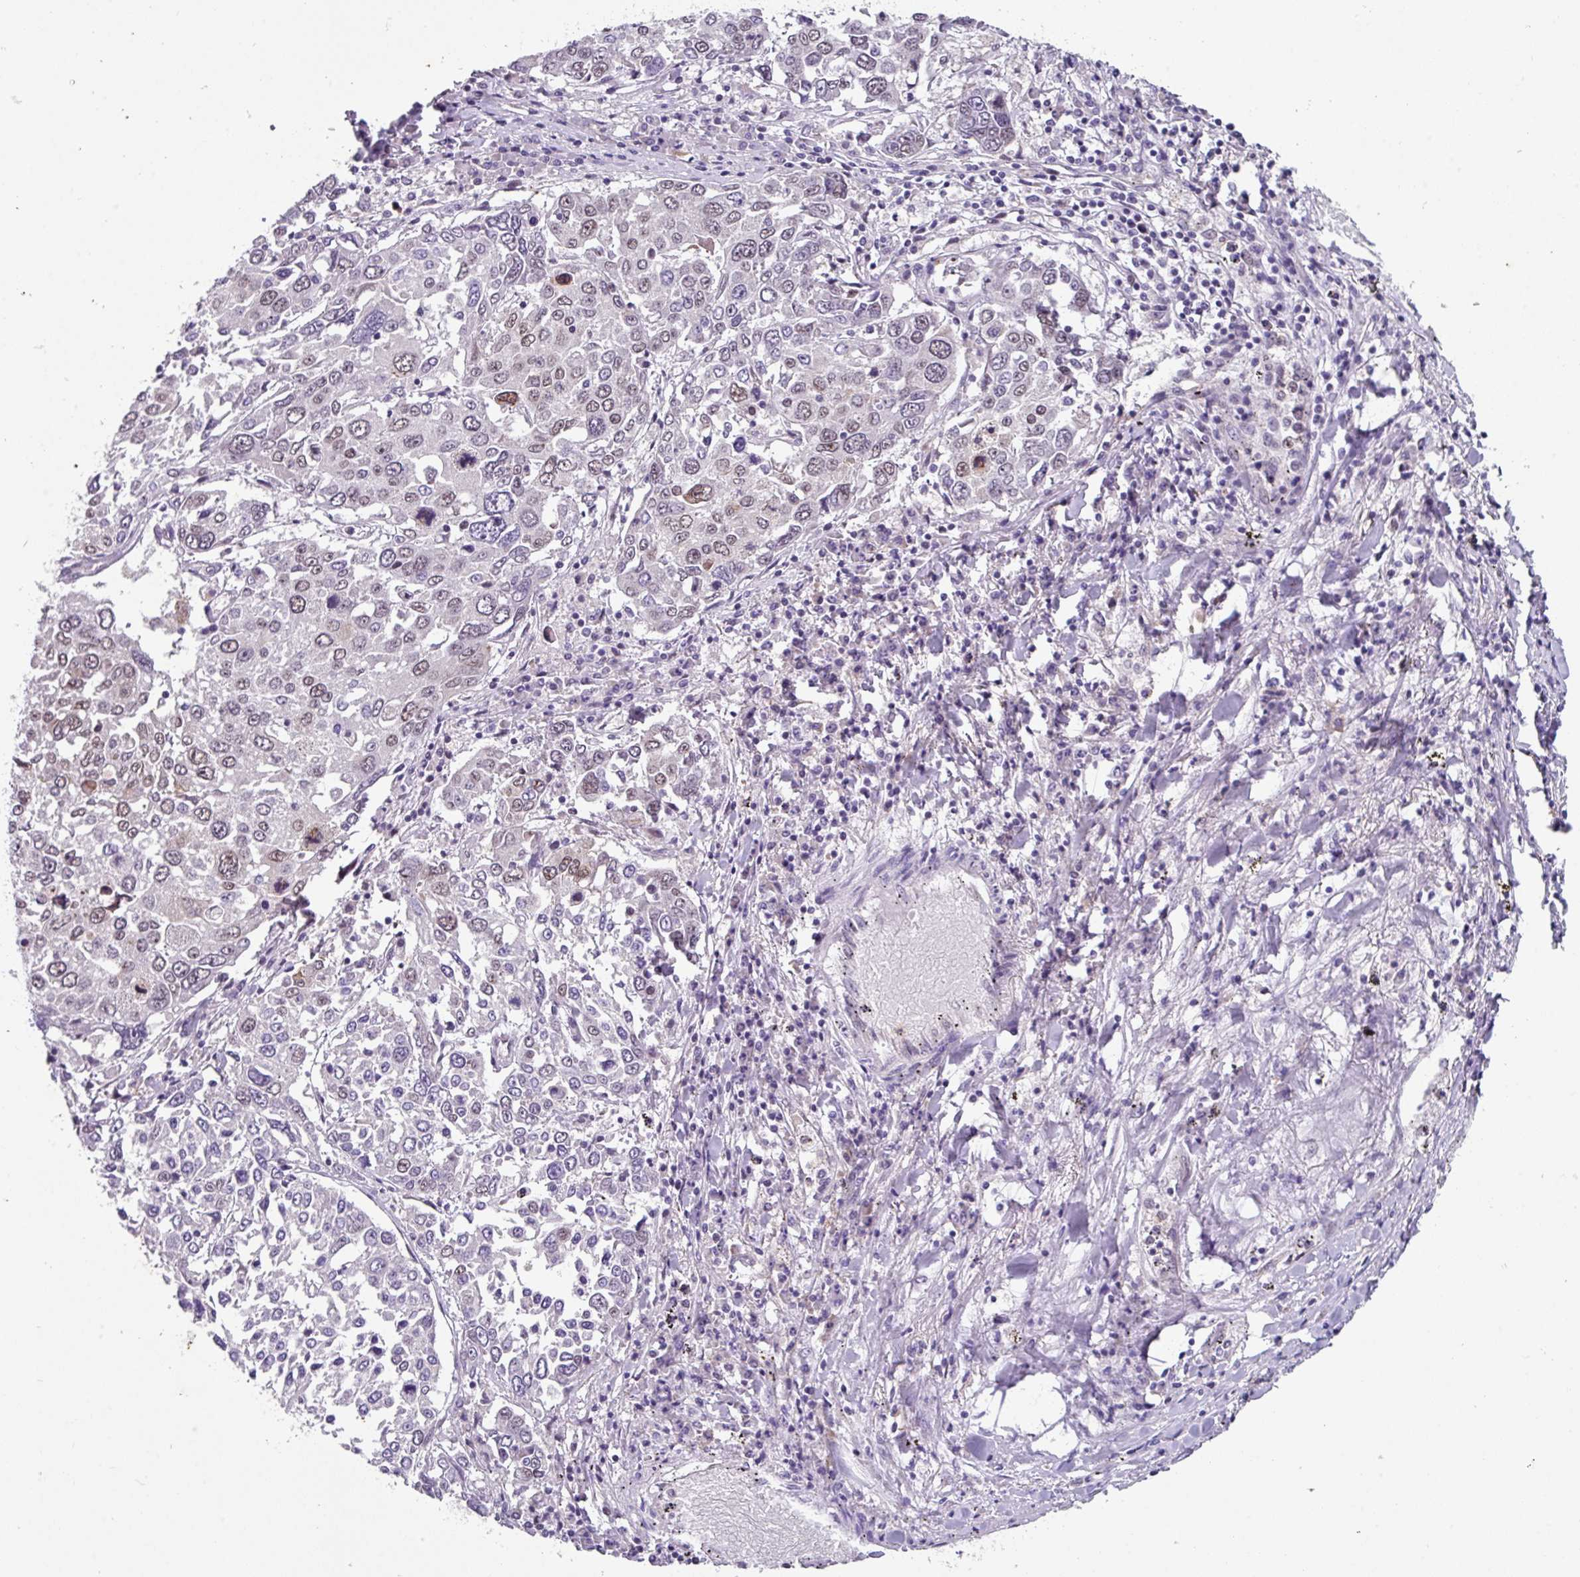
{"staining": {"intensity": "weak", "quantity": "25%-75%", "location": "nuclear"}, "tissue": "lung cancer", "cell_type": "Tumor cells", "image_type": "cancer", "snomed": [{"axis": "morphology", "description": "Squamous cell carcinoma, NOS"}, {"axis": "topography", "description": "Lung"}], "caption": "DAB (3,3'-diaminobenzidine) immunohistochemical staining of lung squamous cell carcinoma reveals weak nuclear protein expression in approximately 25%-75% of tumor cells.", "gene": "ZFP3", "patient": {"sex": "male", "age": 65}}